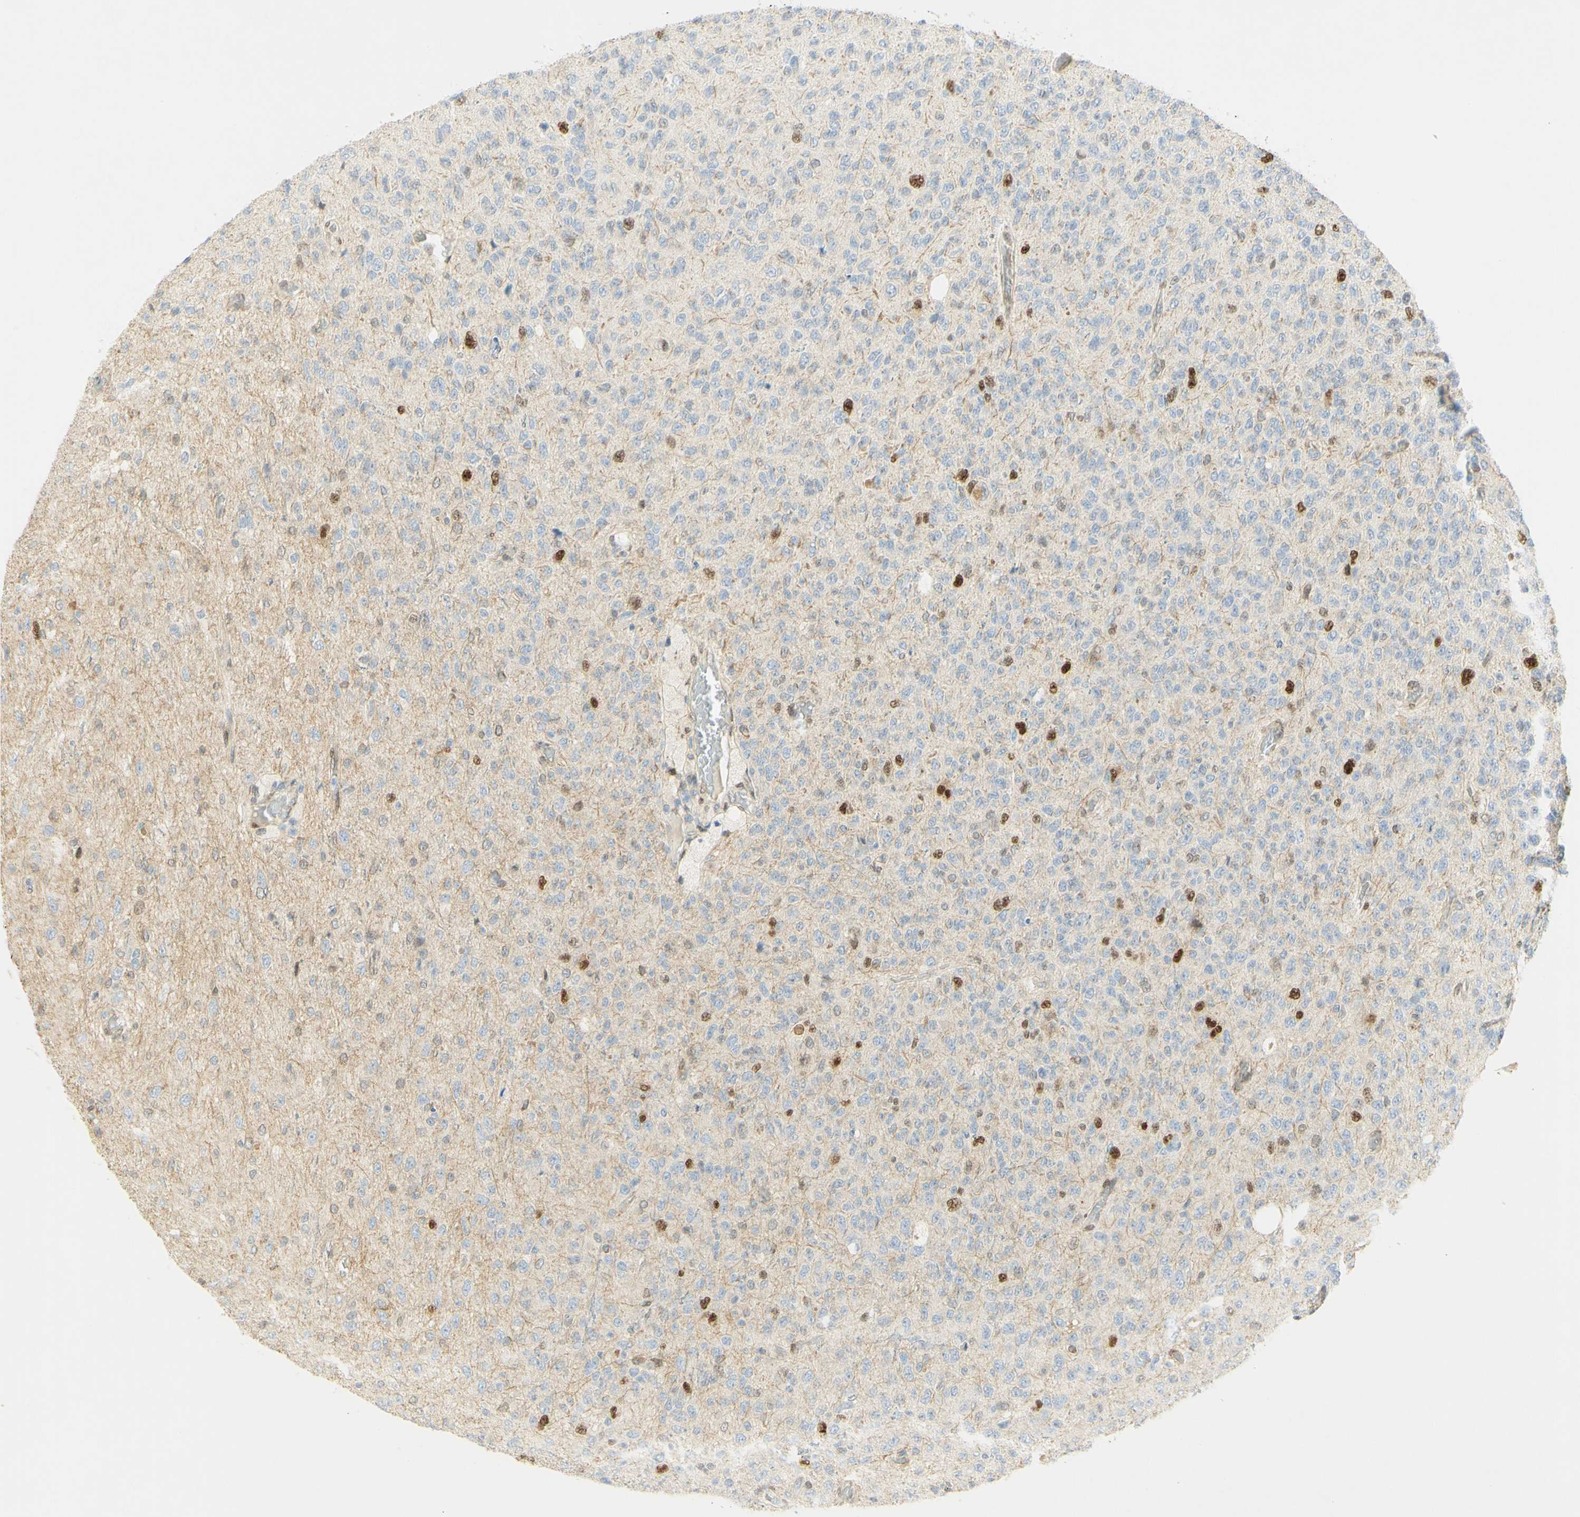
{"staining": {"intensity": "strong", "quantity": "<25%", "location": "nuclear"}, "tissue": "glioma", "cell_type": "Tumor cells", "image_type": "cancer", "snomed": [{"axis": "morphology", "description": "Glioma, malignant, High grade"}, {"axis": "topography", "description": "pancreas cauda"}], "caption": "Glioma tissue exhibits strong nuclear positivity in approximately <25% of tumor cells, visualized by immunohistochemistry.", "gene": "E2F1", "patient": {"sex": "male", "age": 60}}